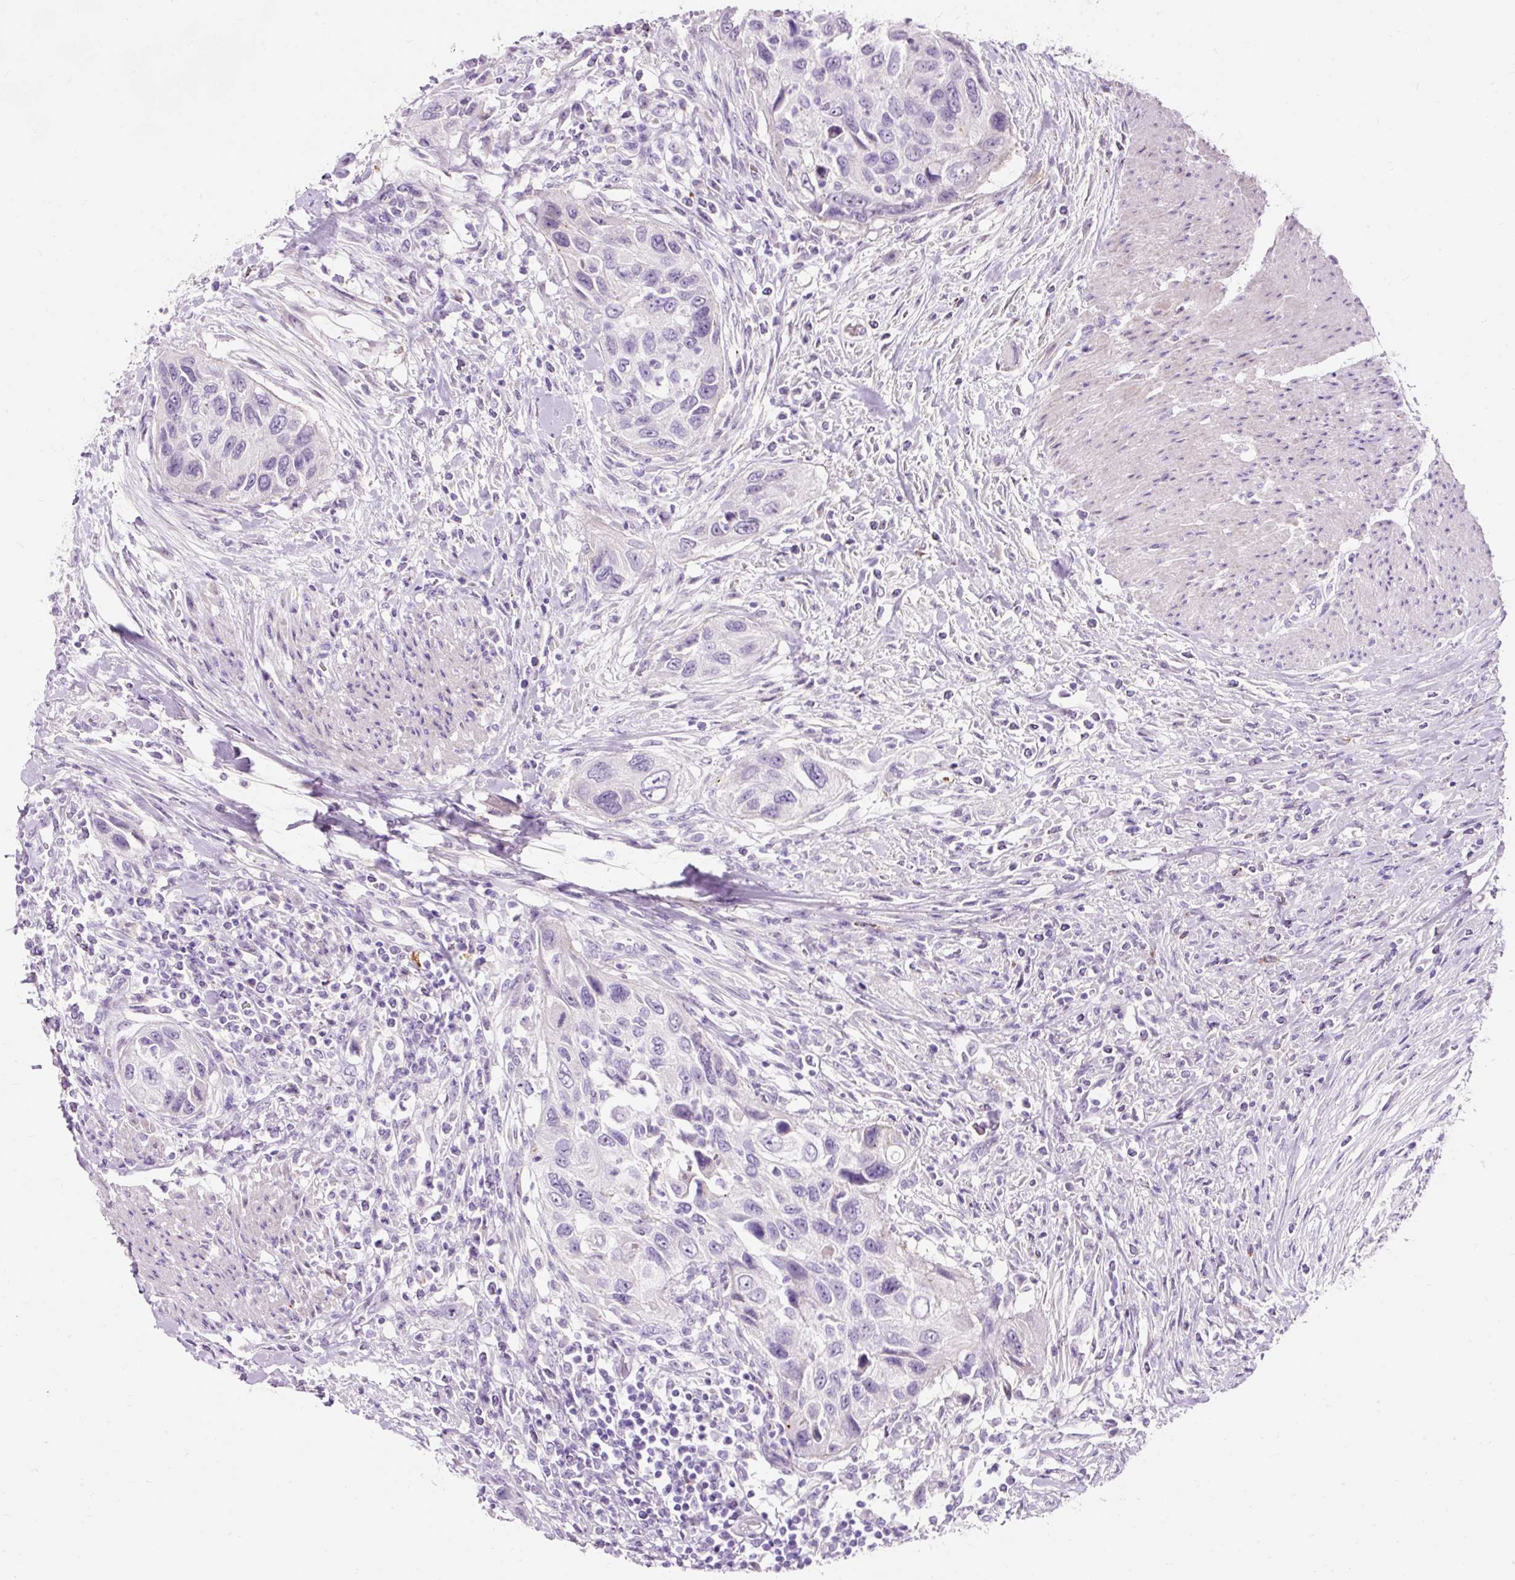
{"staining": {"intensity": "negative", "quantity": "none", "location": "none"}, "tissue": "urothelial cancer", "cell_type": "Tumor cells", "image_type": "cancer", "snomed": [{"axis": "morphology", "description": "Urothelial carcinoma, High grade"}, {"axis": "topography", "description": "Urinary bladder"}], "caption": "Tumor cells show no significant protein expression in high-grade urothelial carcinoma.", "gene": "CLDN25", "patient": {"sex": "female", "age": 60}}